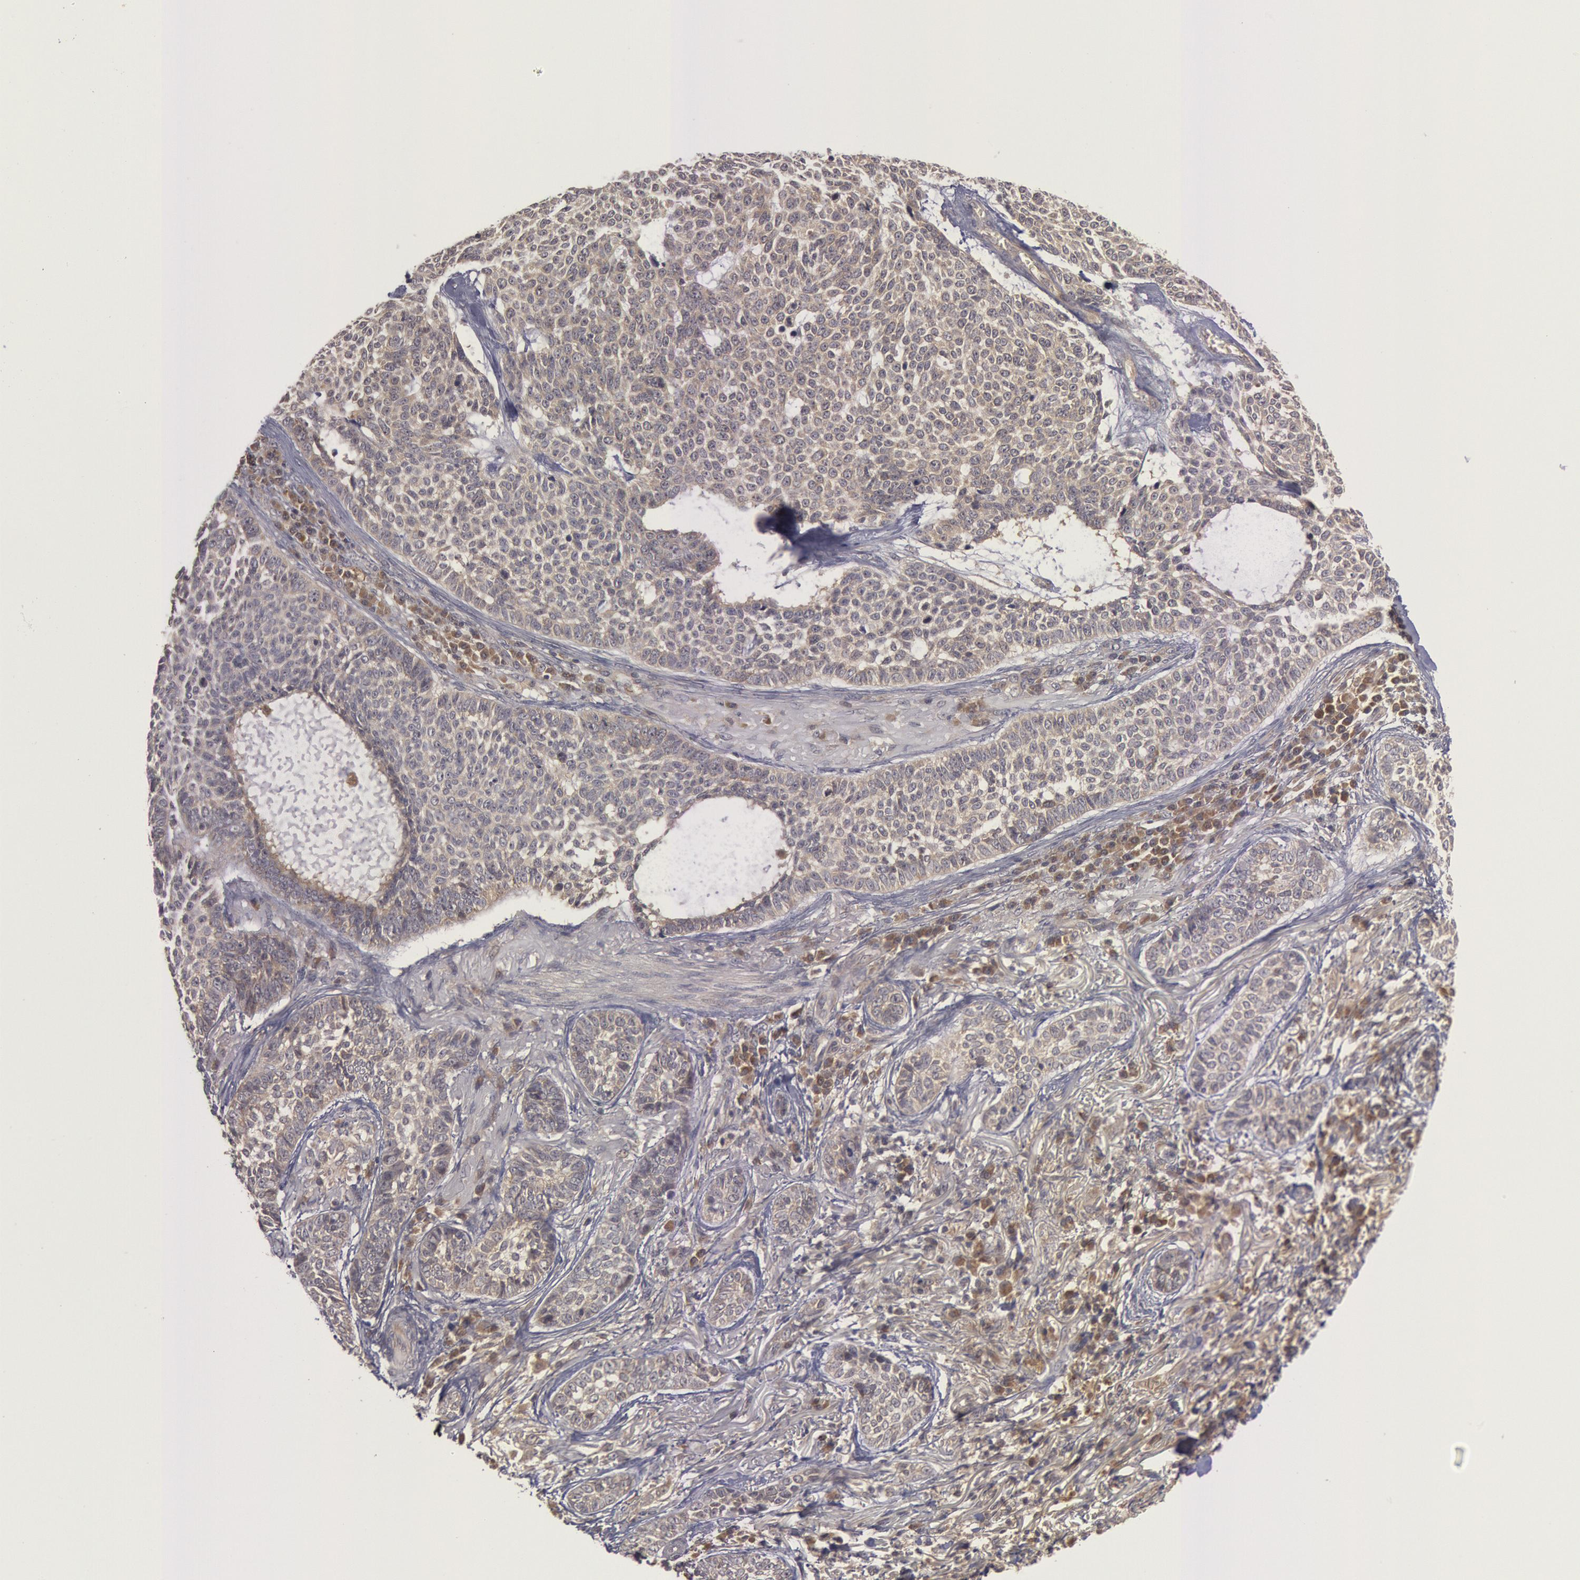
{"staining": {"intensity": "weak", "quantity": "25%-75%", "location": "cytoplasmic/membranous"}, "tissue": "skin cancer", "cell_type": "Tumor cells", "image_type": "cancer", "snomed": [{"axis": "morphology", "description": "Basal cell carcinoma"}, {"axis": "topography", "description": "Skin"}], "caption": "Approximately 25%-75% of tumor cells in human skin basal cell carcinoma demonstrate weak cytoplasmic/membranous protein expression as visualized by brown immunohistochemical staining.", "gene": "BRAF", "patient": {"sex": "female", "age": 89}}